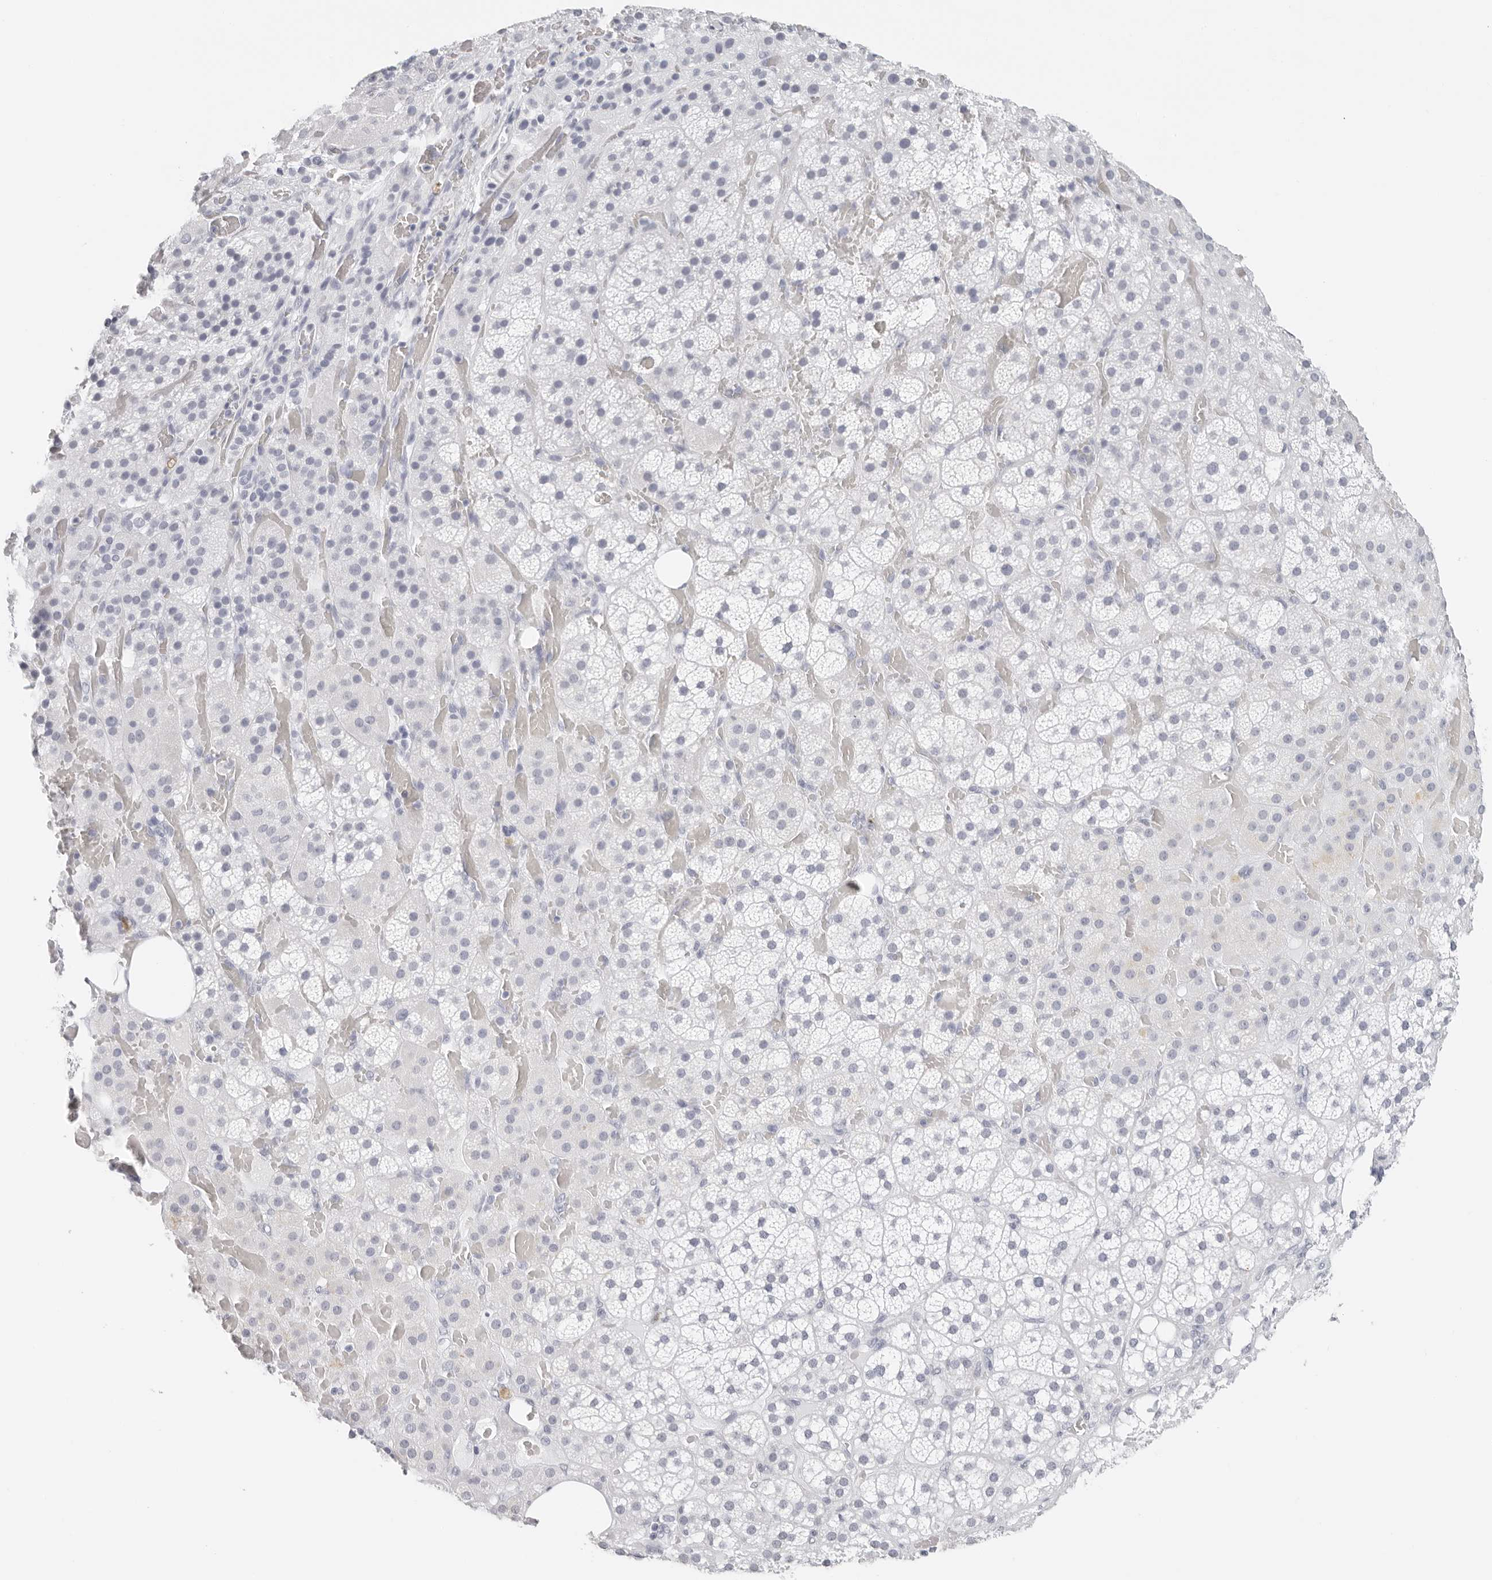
{"staining": {"intensity": "moderate", "quantity": "<25%", "location": "cytoplasmic/membranous"}, "tissue": "adrenal gland", "cell_type": "Glandular cells", "image_type": "normal", "snomed": [{"axis": "morphology", "description": "Normal tissue, NOS"}, {"axis": "topography", "description": "Adrenal gland"}], "caption": "Immunohistochemical staining of unremarkable human adrenal gland reveals moderate cytoplasmic/membranous protein positivity in approximately <25% of glandular cells. (Stains: DAB in brown, nuclei in blue, Microscopy: brightfield microscopy at high magnification).", "gene": "CST1", "patient": {"sex": "female", "age": 59}}